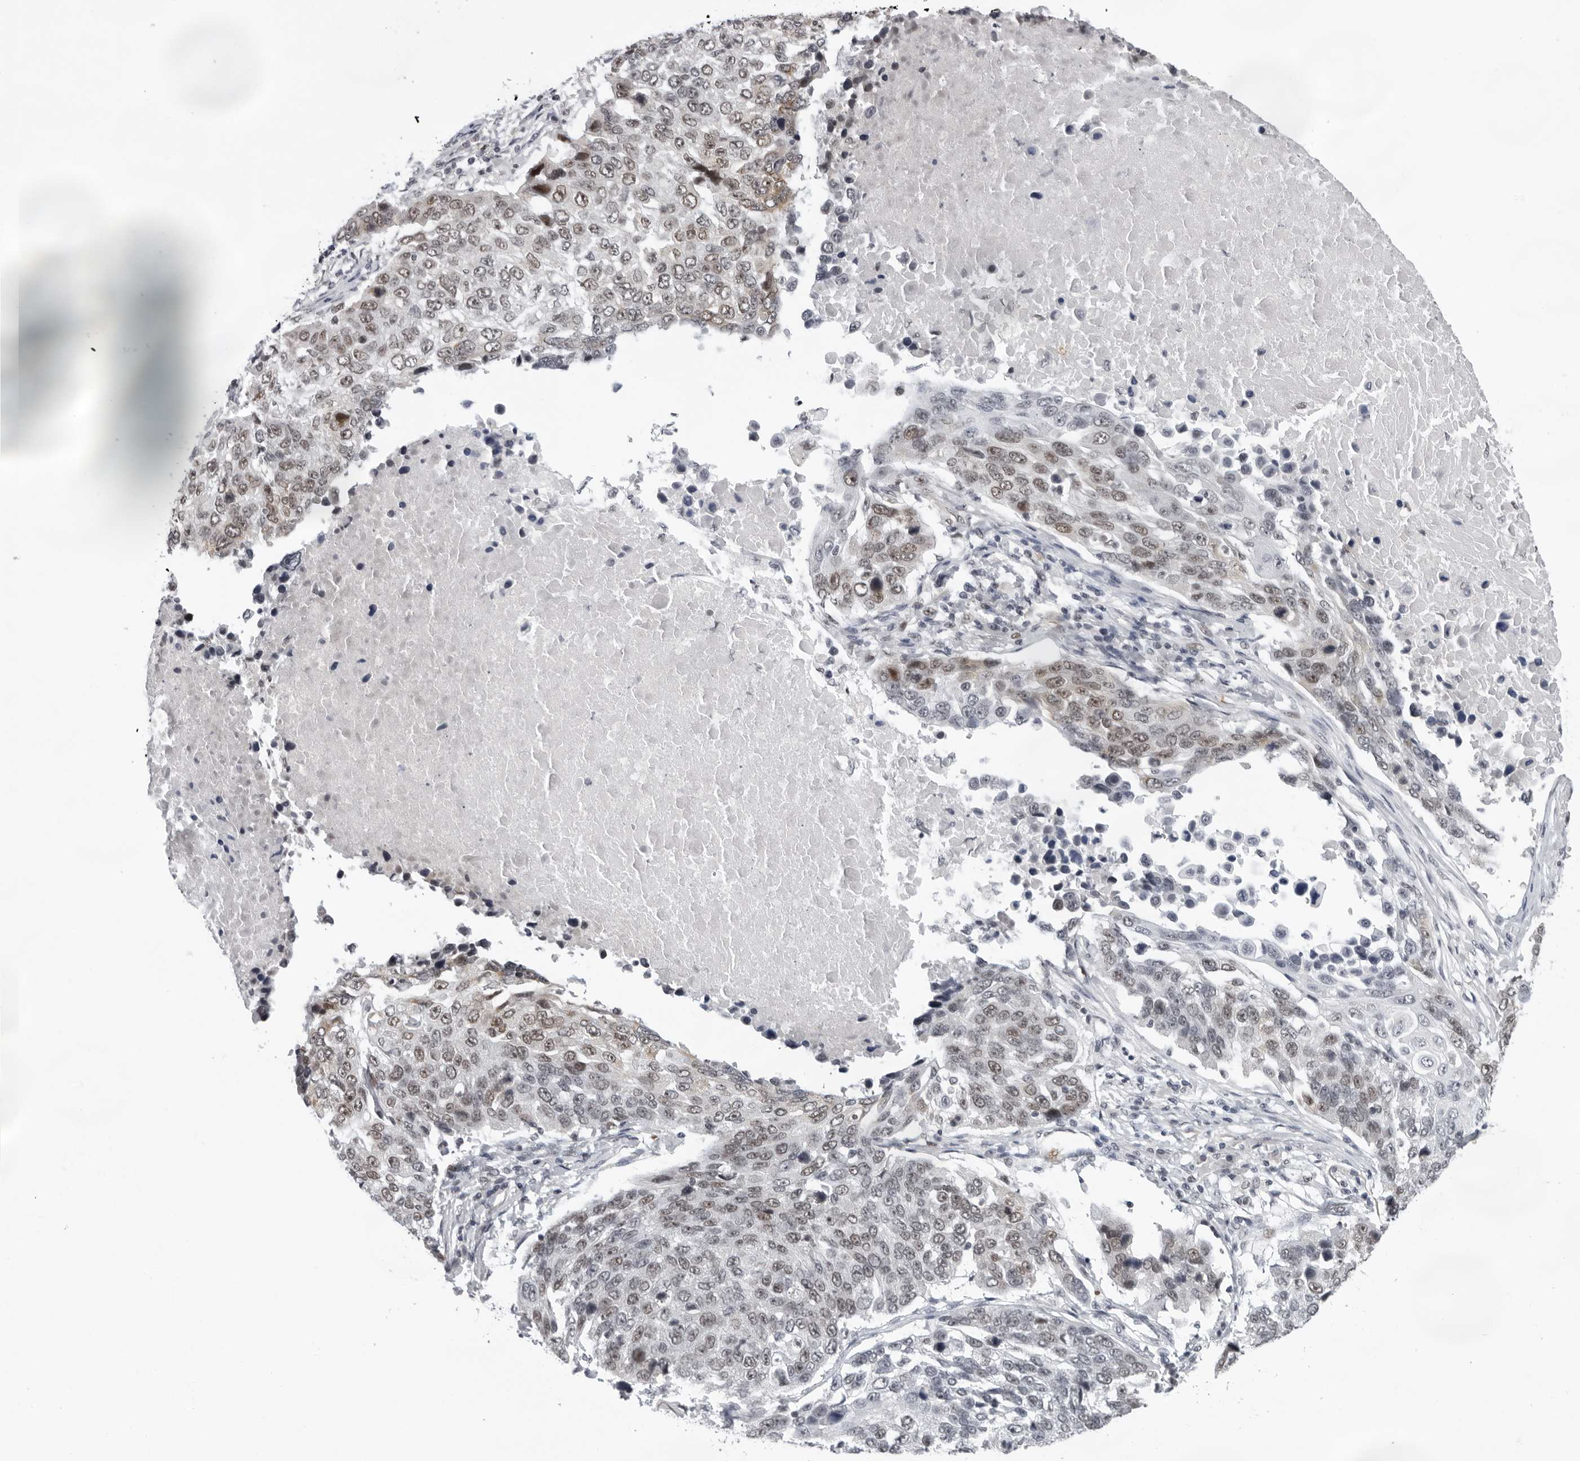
{"staining": {"intensity": "weak", "quantity": ">75%", "location": "nuclear"}, "tissue": "lung cancer", "cell_type": "Tumor cells", "image_type": "cancer", "snomed": [{"axis": "morphology", "description": "Squamous cell carcinoma, NOS"}, {"axis": "topography", "description": "Lung"}], "caption": "Protein staining of lung cancer (squamous cell carcinoma) tissue demonstrates weak nuclear staining in approximately >75% of tumor cells.", "gene": "USP1", "patient": {"sex": "male", "age": 66}}